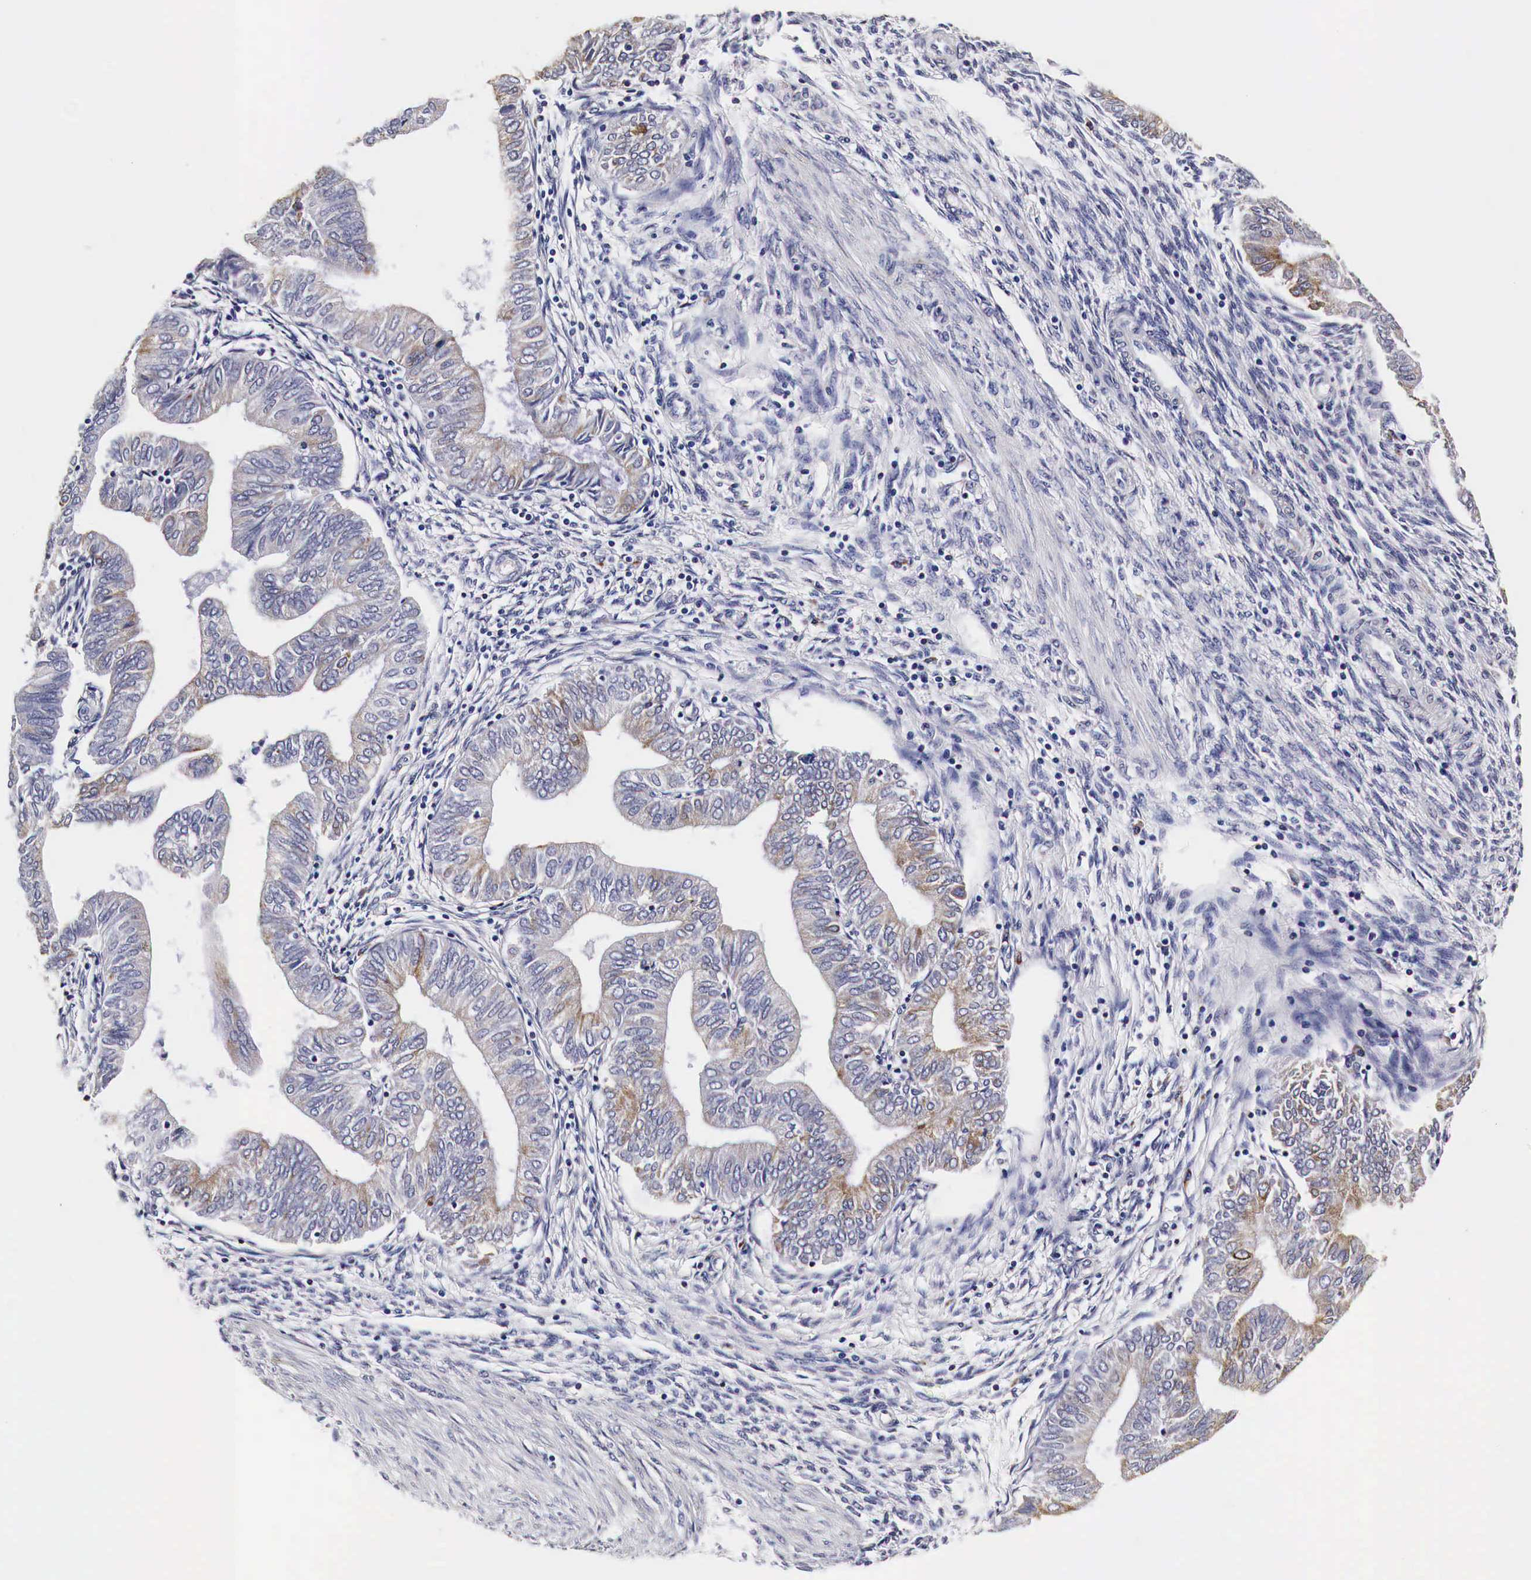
{"staining": {"intensity": "weak", "quantity": ">75%", "location": "cytoplasmic/membranous"}, "tissue": "endometrial cancer", "cell_type": "Tumor cells", "image_type": "cancer", "snomed": [{"axis": "morphology", "description": "Adenocarcinoma, NOS"}, {"axis": "topography", "description": "Endometrium"}], "caption": "This photomicrograph reveals endometrial cancer stained with immunohistochemistry to label a protein in brown. The cytoplasmic/membranous of tumor cells show weak positivity for the protein. Nuclei are counter-stained blue.", "gene": "CKAP4", "patient": {"sex": "female", "age": 51}}